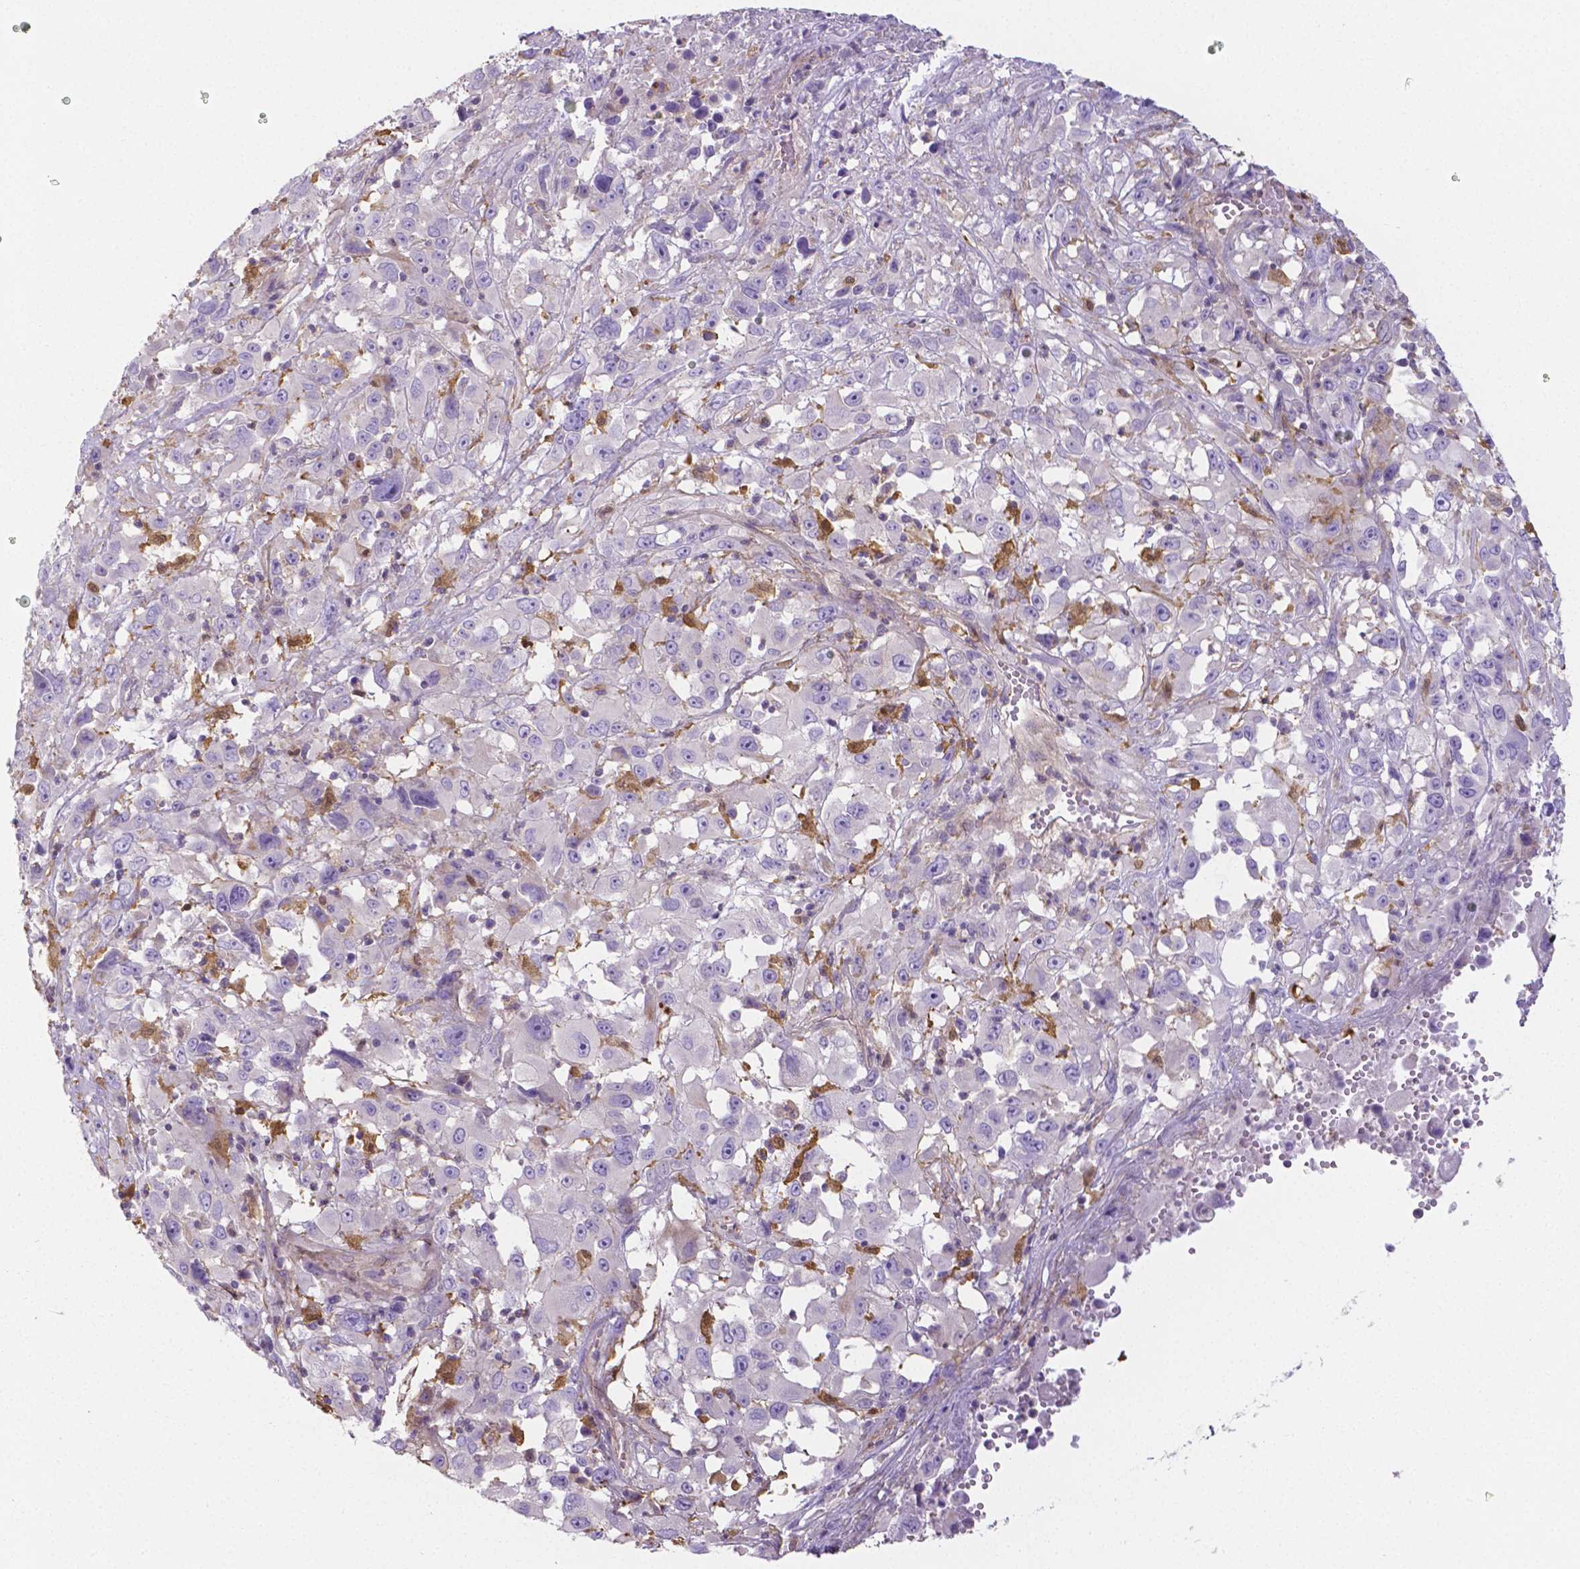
{"staining": {"intensity": "negative", "quantity": "none", "location": "none"}, "tissue": "melanoma", "cell_type": "Tumor cells", "image_type": "cancer", "snomed": [{"axis": "morphology", "description": "Malignant melanoma, Metastatic site"}, {"axis": "topography", "description": "Soft tissue"}], "caption": "The histopathology image reveals no staining of tumor cells in malignant melanoma (metastatic site). (Stains: DAB immunohistochemistry (IHC) with hematoxylin counter stain, Microscopy: brightfield microscopy at high magnification).", "gene": "CRMP1", "patient": {"sex": "male", "age": 50}}